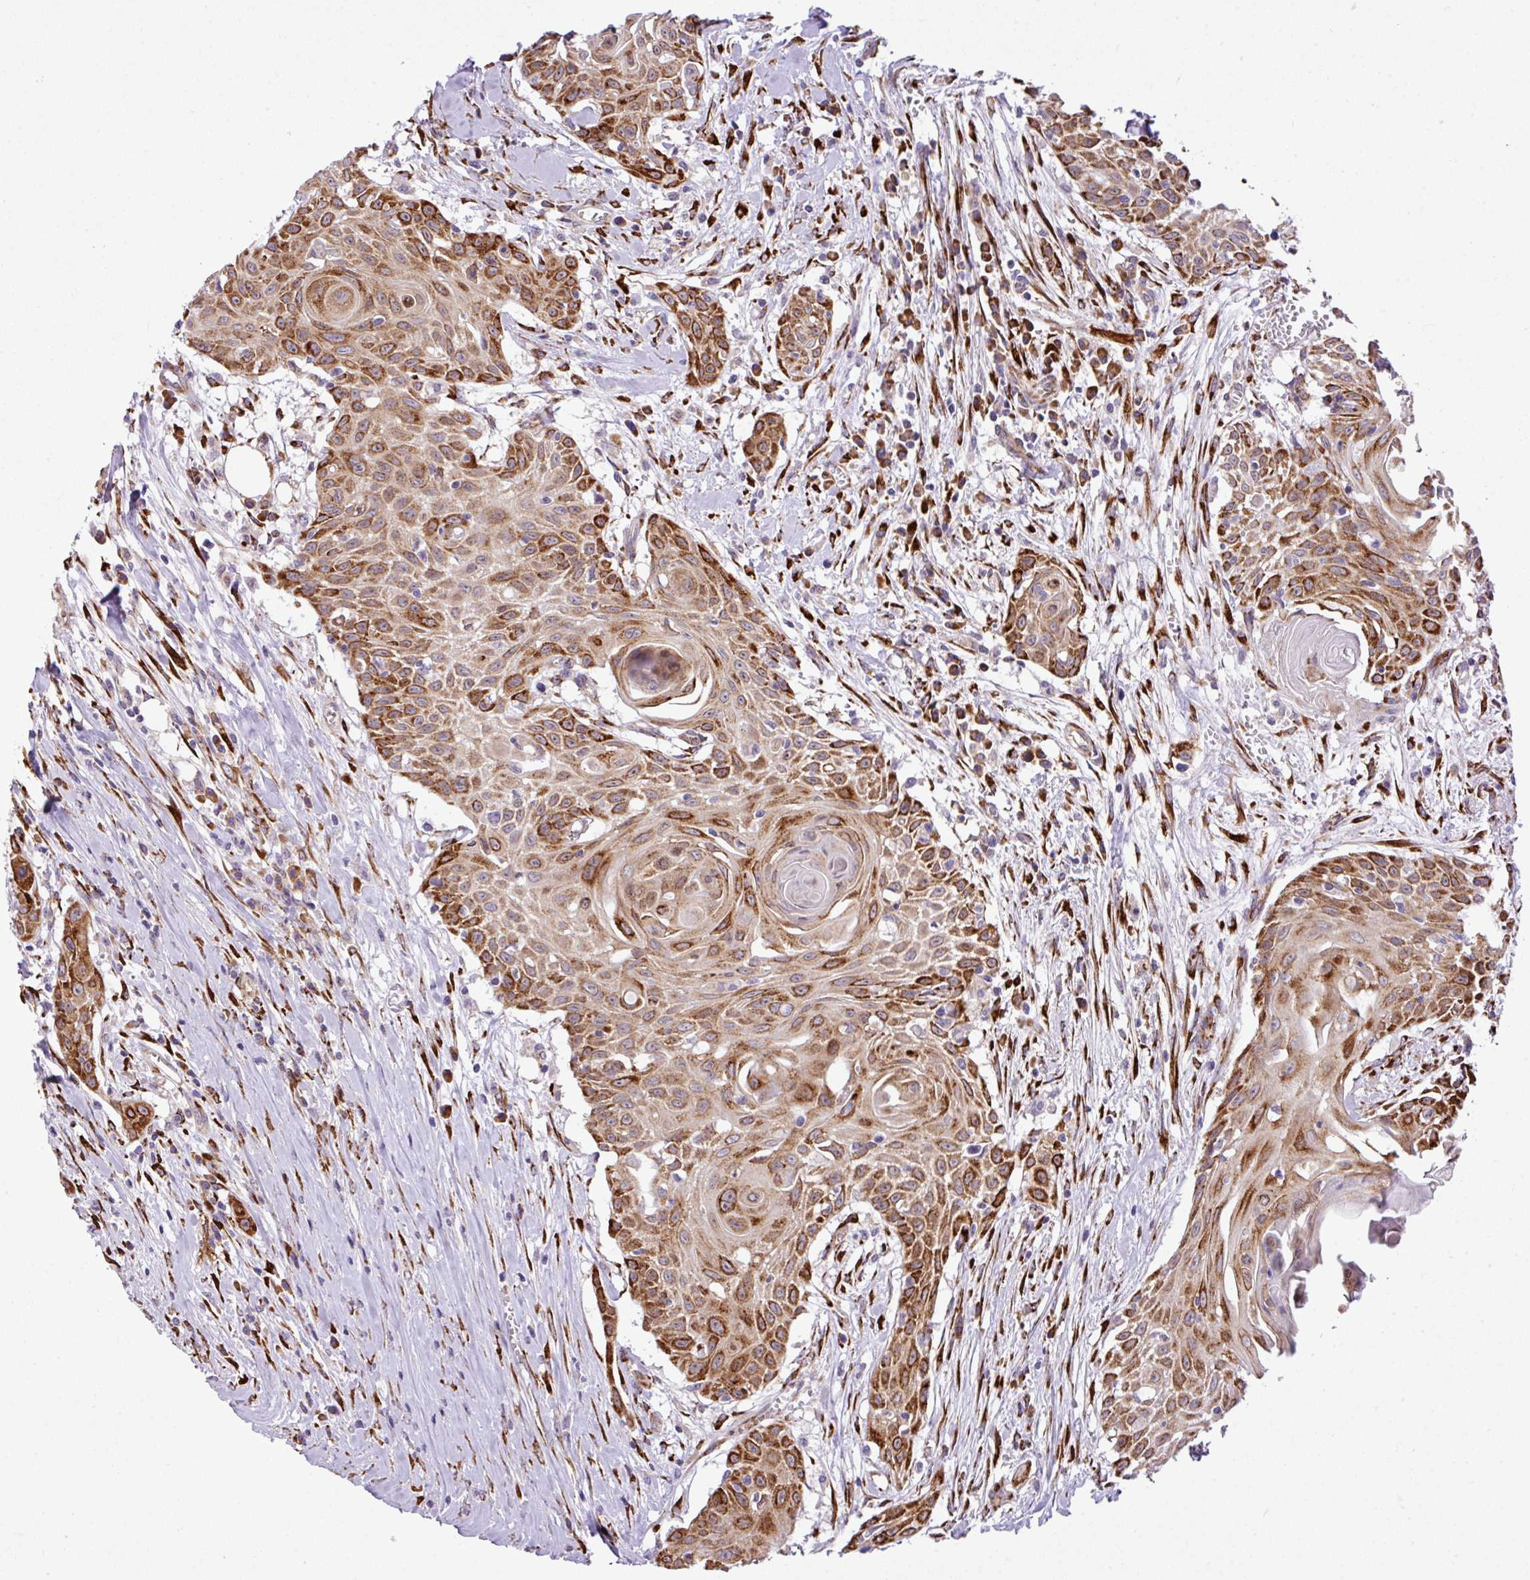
{"staining": {"intensity": "strong", "quantity": ">75%", "location": "cytoplasmic/membranous"}, "tissue": "head and neck cancer", "cell_type": "Tumor cells", "image_type": "cancer", "snomed": [{"axis": "morphology", "description": "Squamous cell carcinoma, NOS"}, {"axis": "topography", "description": "Lymph node"}, {"axis": "topography", "description": "Salivary gland"}, {"axis": "topography", "description": "Head-Neck"}], "caption": "This photomicrograph exhibits immunohistochemistry (IHC) staining of squamous cell carcinoma (head and neck), with high strong cytoplasmic/membranous expression in approximately >75% of tumor cells.", "gene": "CFAP97", "patient": {"sex": "female", "age": 74}}